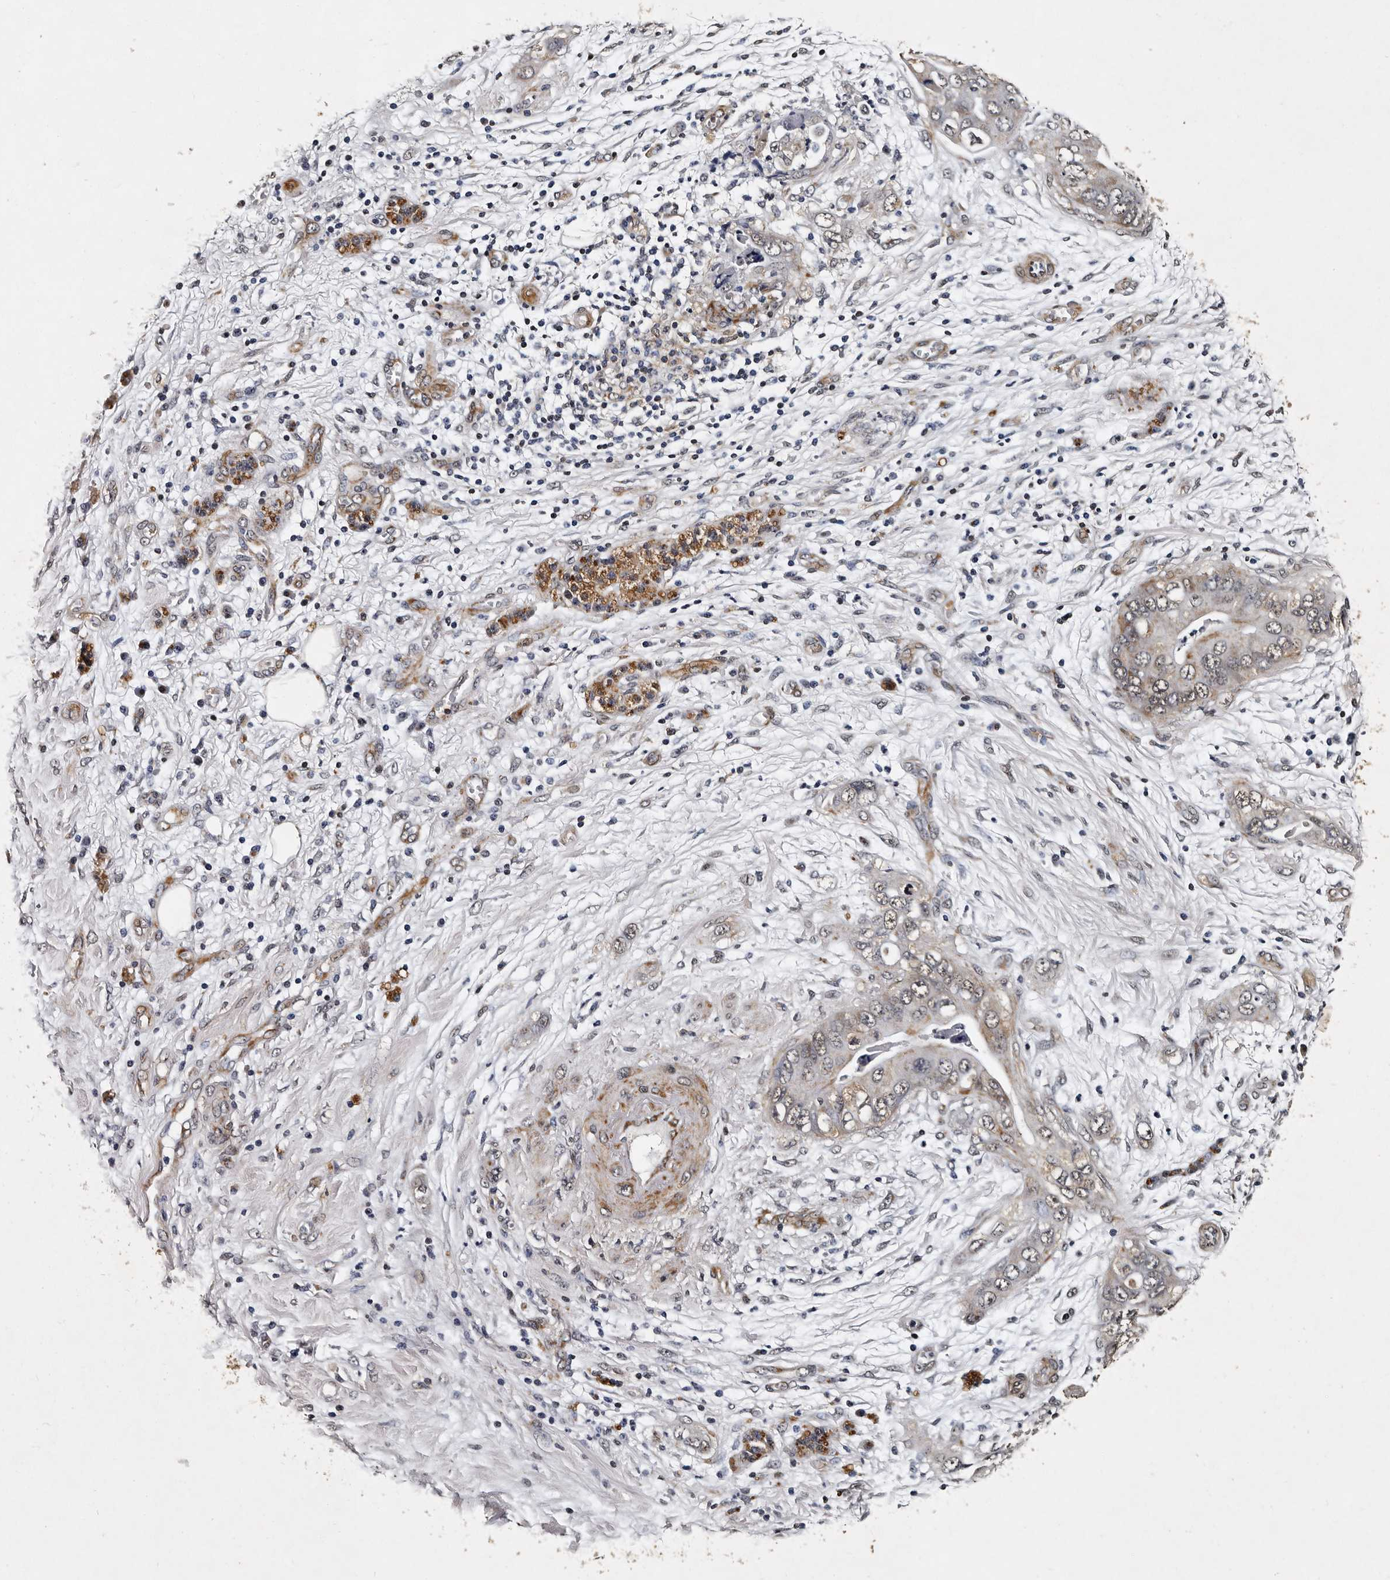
{"staining": {"intensity": "weak", "quantity": "25%-75%", "location": "cytoplasmic/membranous,nuclear"}, "tissue": "pancreatic cancer", "cell_type": "Tumor cells", "image_type": "cancer", "snomed": [{"axis": "morphology", "description": "Adenocarcinoma, NOS"}, {"axis": "topography", "description": "Pancreas"}], "caption": "A histopathology image showing weak cytoplasmic/membranous and nuclear expression in about 25%-75% of tumor cells in pancreatic adenocarcinoma, as visualized by brown immunohistochemical staining.", "gene": "CPNE3", "patient": {"sex": "female", "age": 78}}